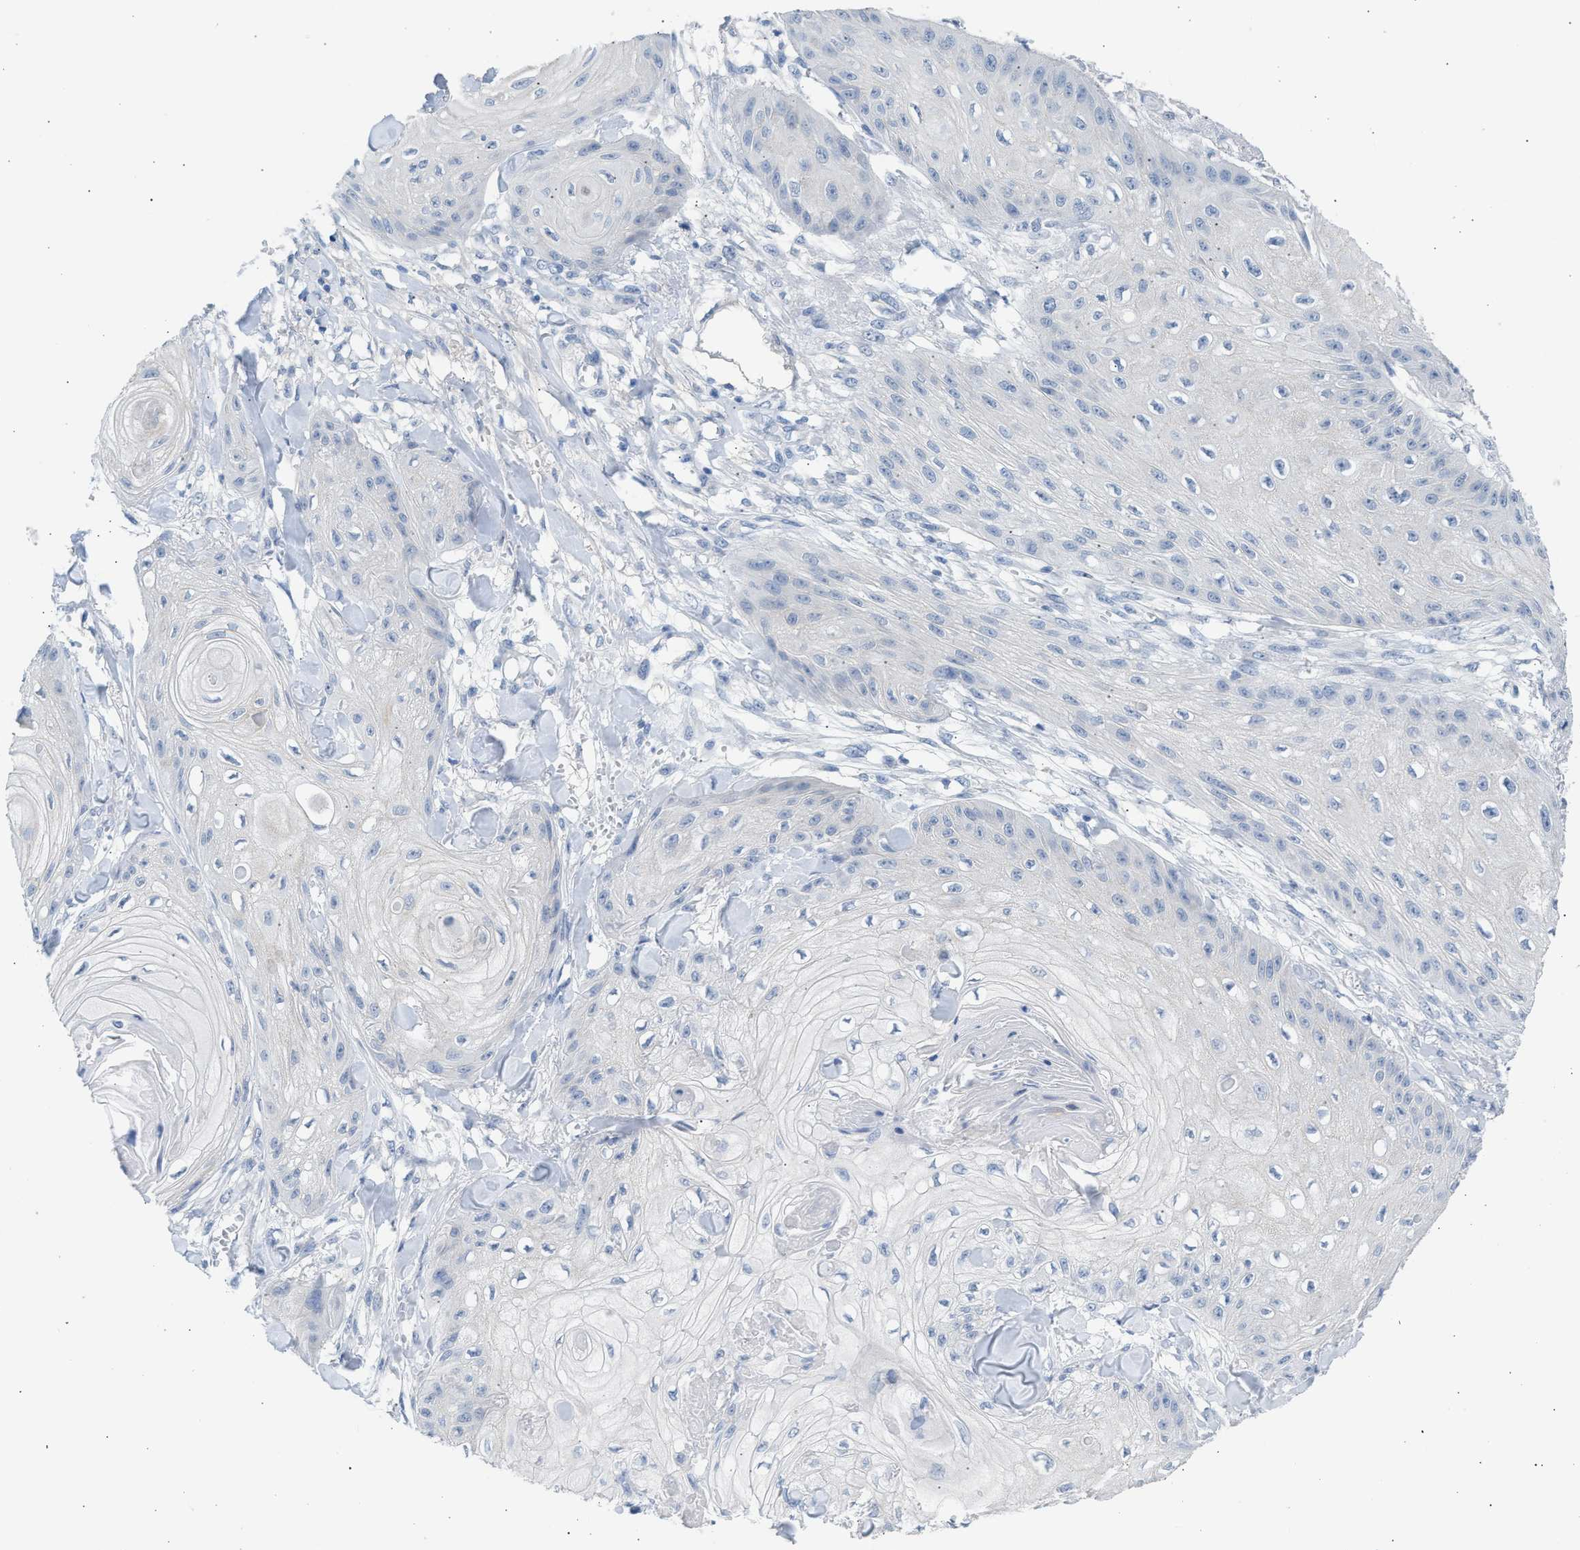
{"staining": {"intensity": "negative", "quantity": "none", "location": "none"}, "tissue": "skin cancer", "cell_type": "Tumor cells", "image_type": "cancer", "snomed": [{"axis": "morphology", "description": "Squamous cell carcinoma, NOS"}, {"axis": "topography", "description": "Skin"}], "caption": "This is an immunohistochemistry image of human skin cancer (squamous cell carcinoma). There is no expression in tumor cells.", "gene": "ERBB2", "patient": {"sex": "male", "age": 74}}